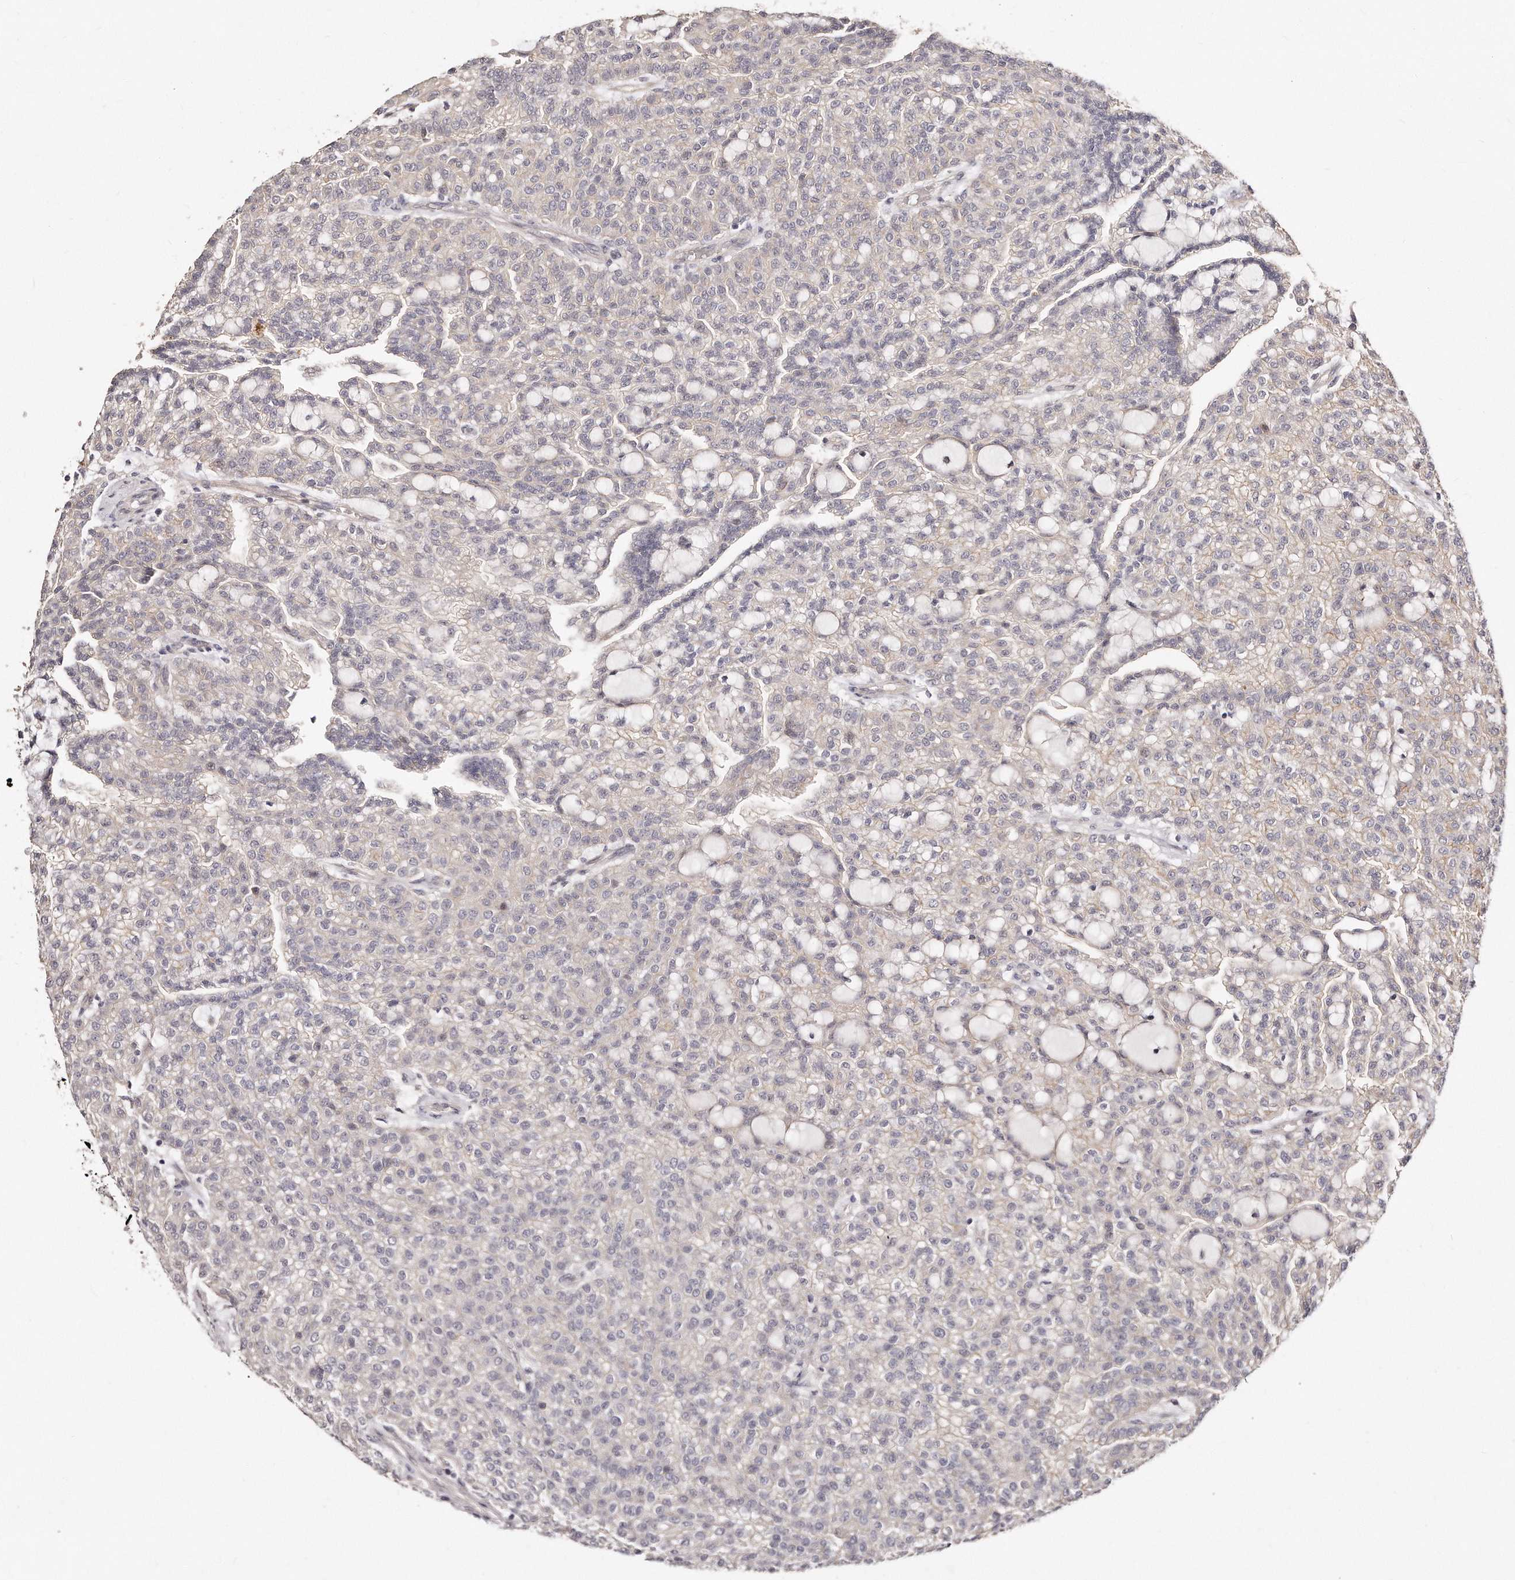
{"staining": {"intensity": "negative", "quantity": "none", "location": "none"}, "tissue": "renal cancer", "cell_type": "Tumor cells", "image_type": "cancer", "snomed": [{"axis": "morphology", "description": "Adenocarcinoma, NOS"}, {"axis": "topography", "description": "Kidney"}], "caption": "IHC photomicrograph of human adenocarcinoma (renal) stained for a protein (brown), which demonstrates no positivity in tumor cells.", "gene": "CASZ1", "patient": {"sex": "male", "age": 63}}